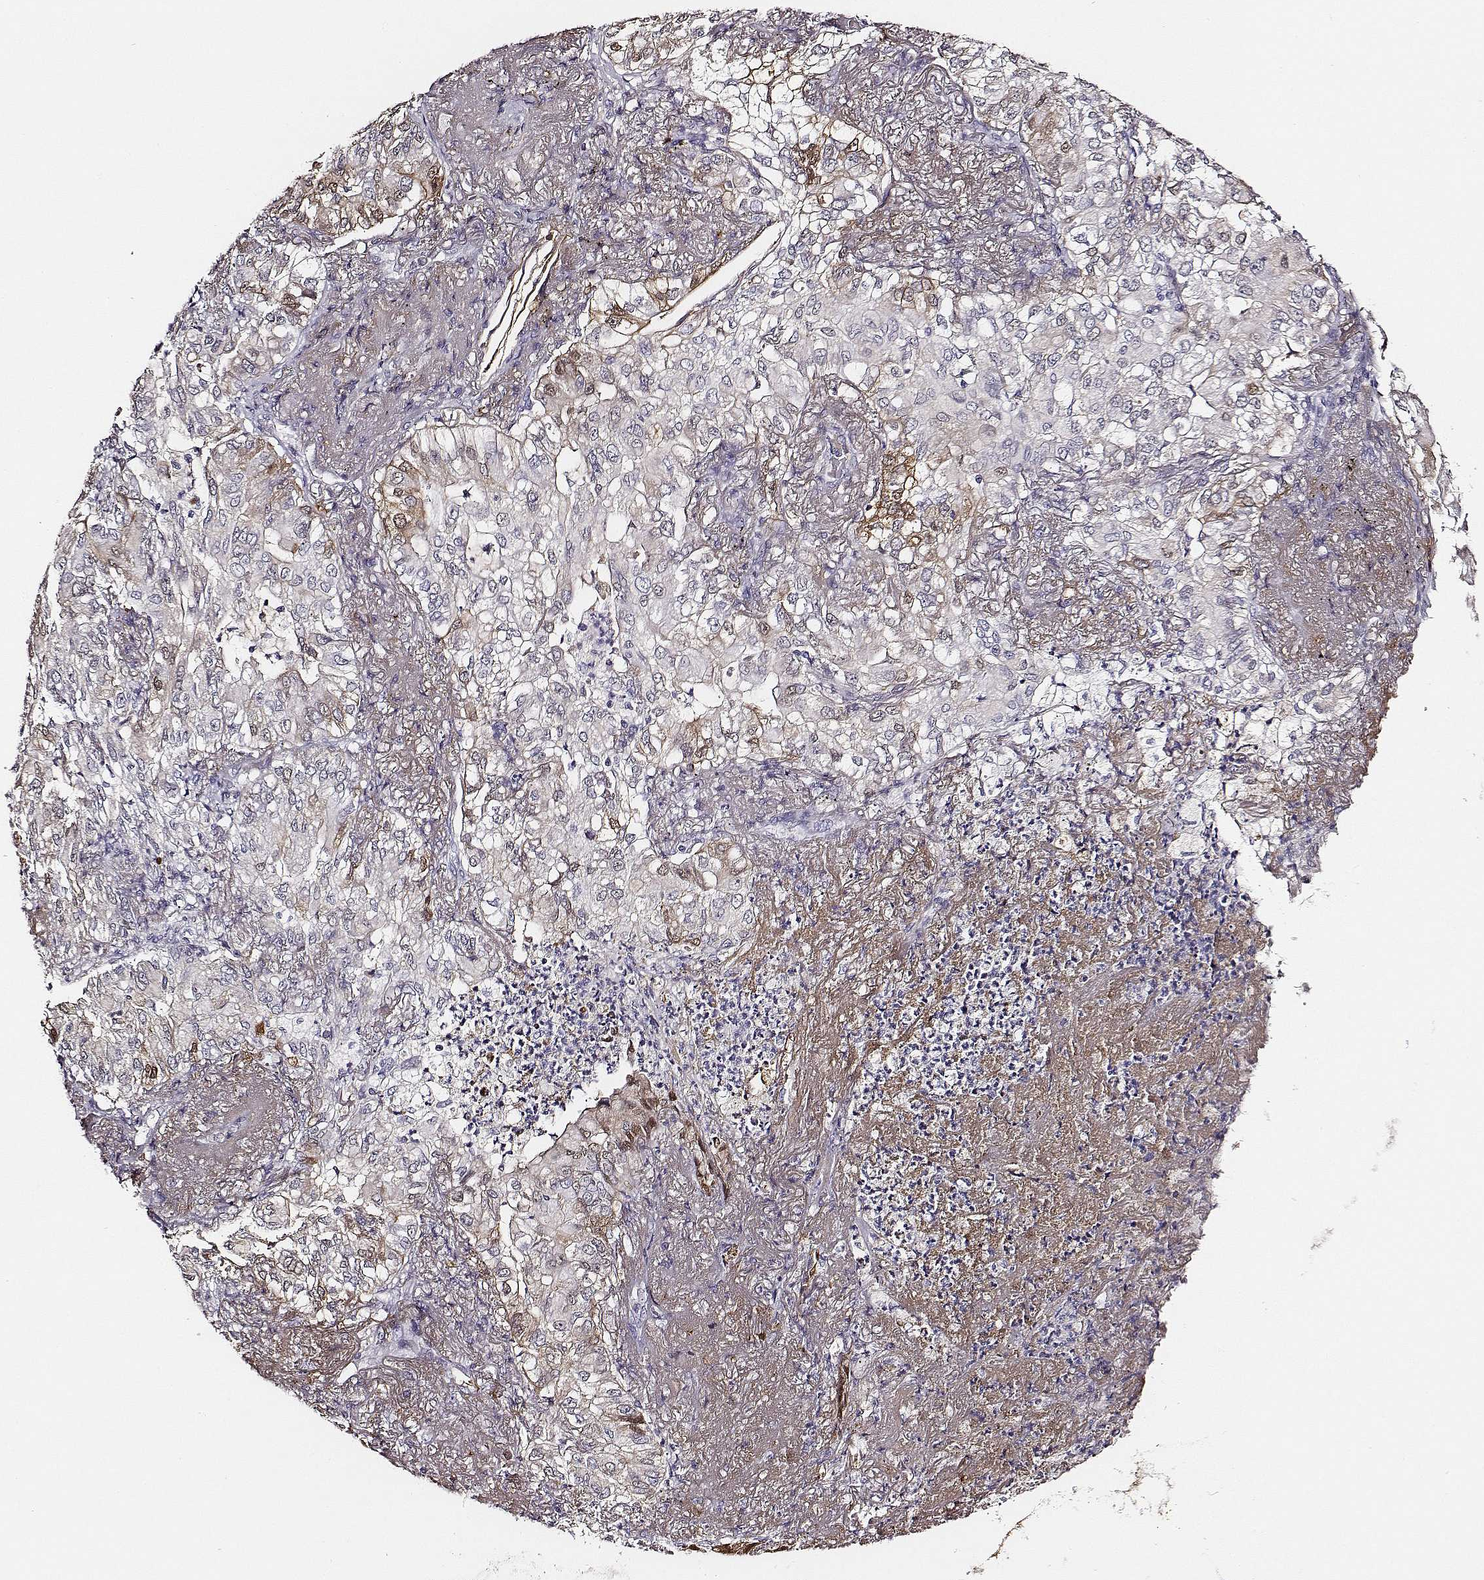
{"staining": {"intensity": "weak", "quantity": "<25%", "location": "cytoplasmic/membranous"}, "tissue": "lung cancer", "cell_type": "Tumor cells", "image_type": "cancer", "snomed": [{"axis": "morphology", "description": "Adenocarcinoma, NOS"}, {"axis": "topography", "description": "Lung"}], "caption": "Image shows no significant protein positivity in tumor cells of lung cancer (adenocarcinoma).", "gene": "TF", "patient": {"sex": "female", "age": 73}}